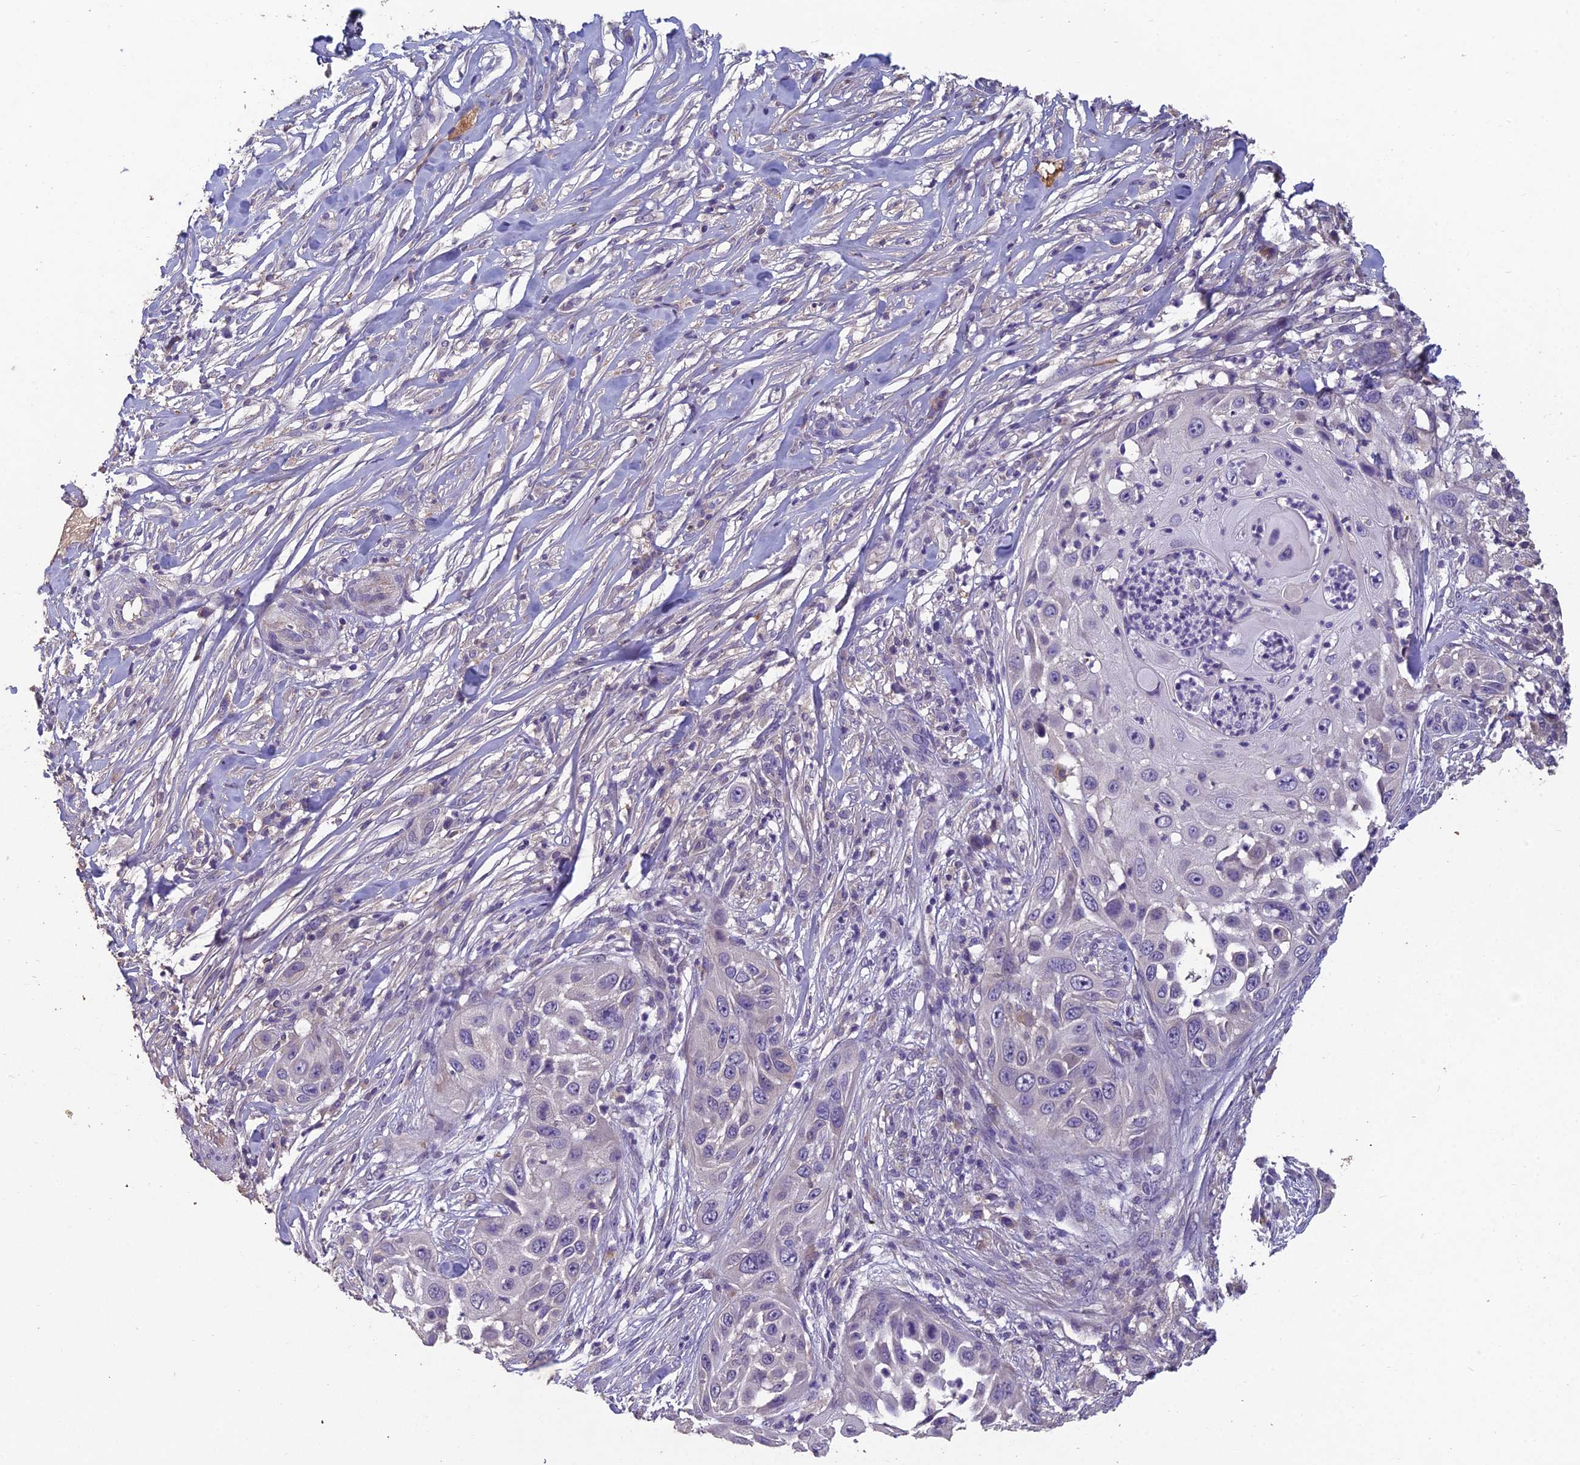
{"staining": {"intensity": "negative", "quantity": "none", "location": "none"}, "tissue": "skin cancer", "cell_type": "Tumor cells", "image_type": "cancer", "snomed": [{"axis": "morphology", "description": "Squamous cell carcinoma, NOS"}, {"axis": "topography", "description": "Skin"}], "caption": "This is an immunohistochemistry micrograph of human skin cancer (squamous cell carcinoma). There is no staining in tumor cells.", "gene": "CEACAM16", "patient": {"sex": "female", "age": 44}}